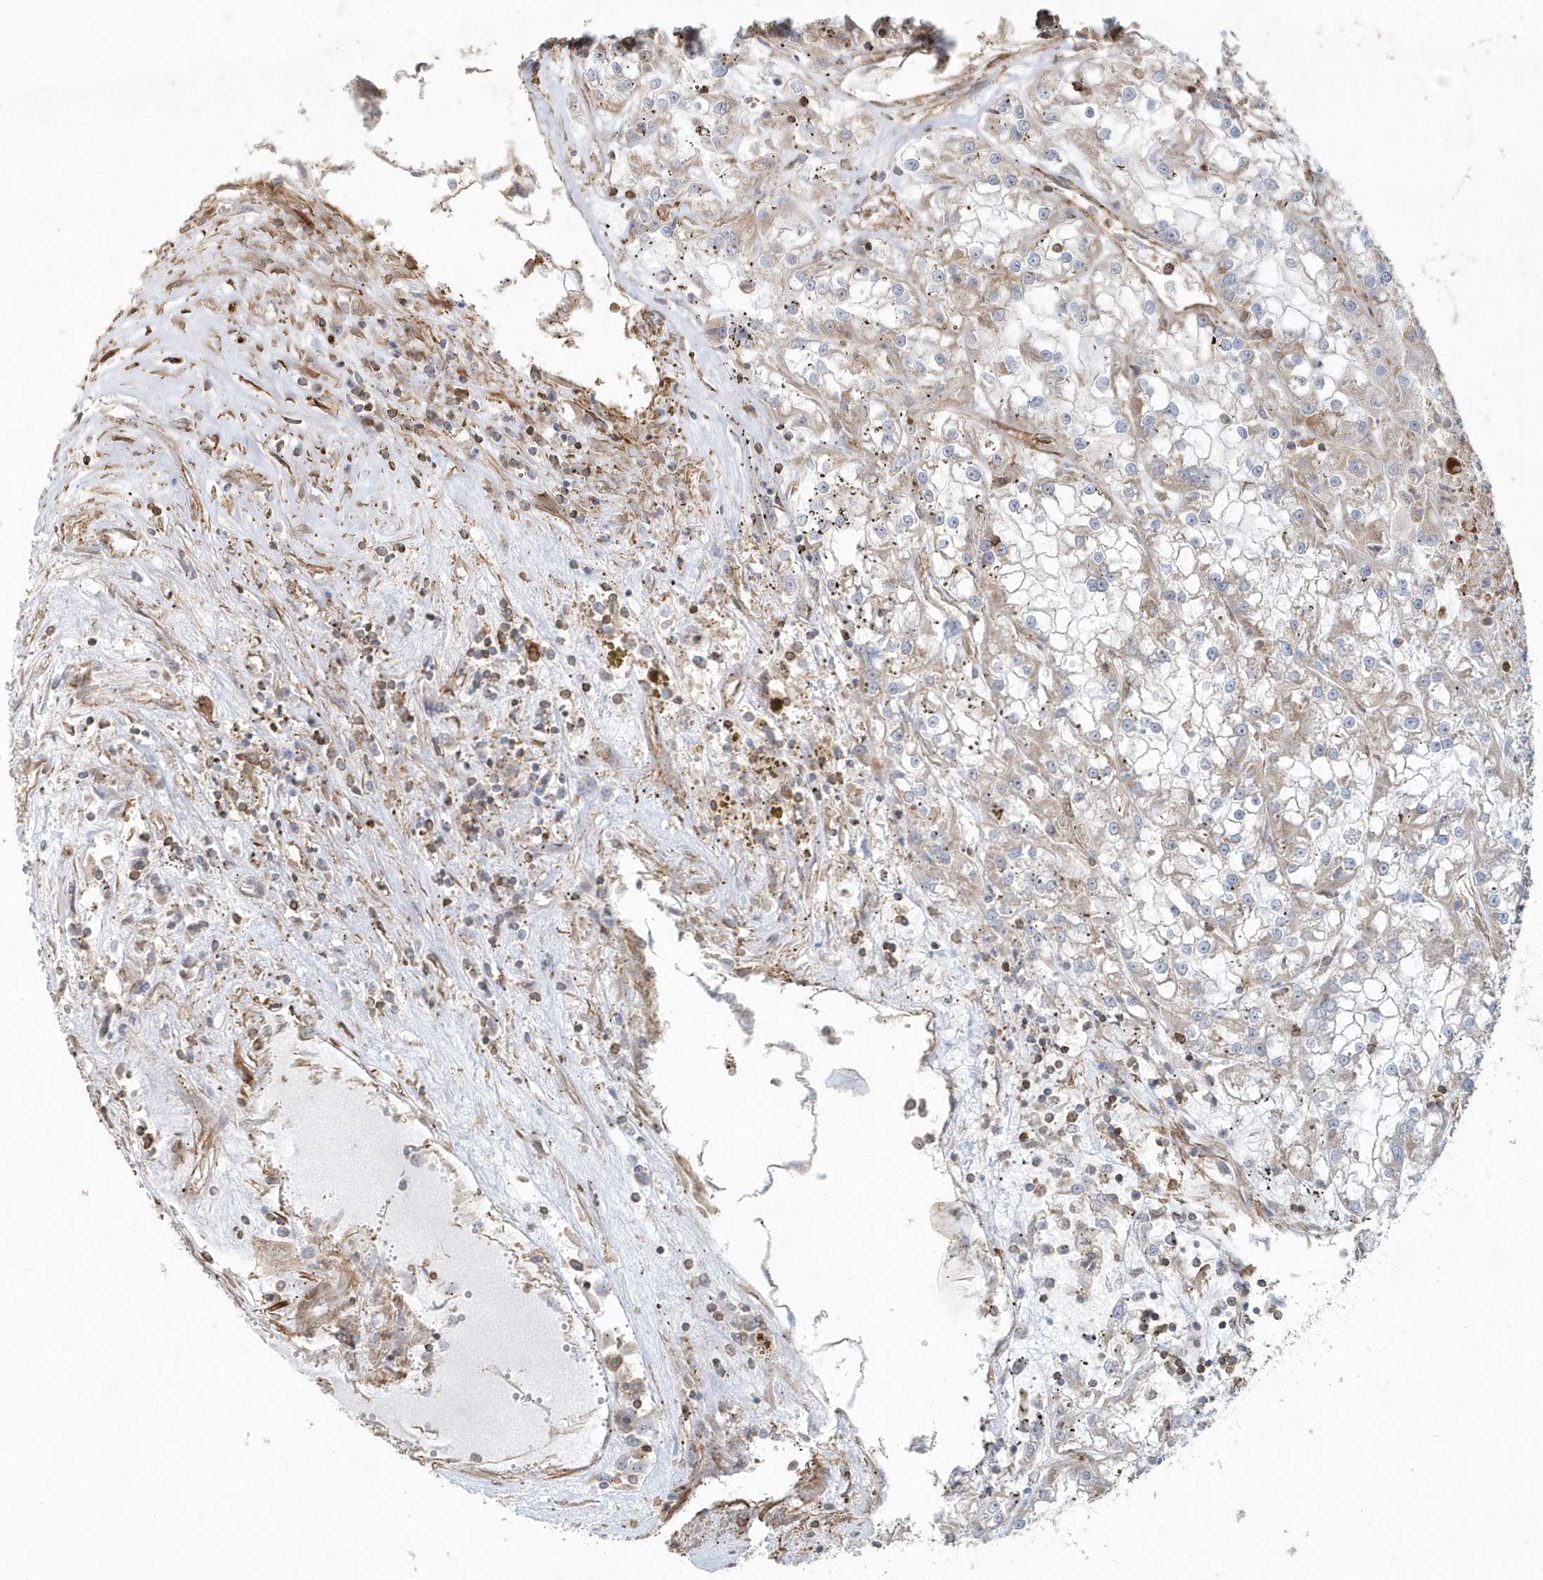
{"staining": {"intensity": "negative", "quantity": "none", "location": "none"}, "tissue": "renal cancer", "cell_type": "Tumor cells", "image_type": "cancer", "snomed": [{"axis": "morphology", "description": "Adenocarcinoma, NOS"}, {"axis": "topography", "description": "Kidney"}], "caption": "Immunohistochemistry of human renal cancer demonstrates no expression in tumor cells.", "gene": "MMUT", "patient": {"sex": "female", "age": 52}}